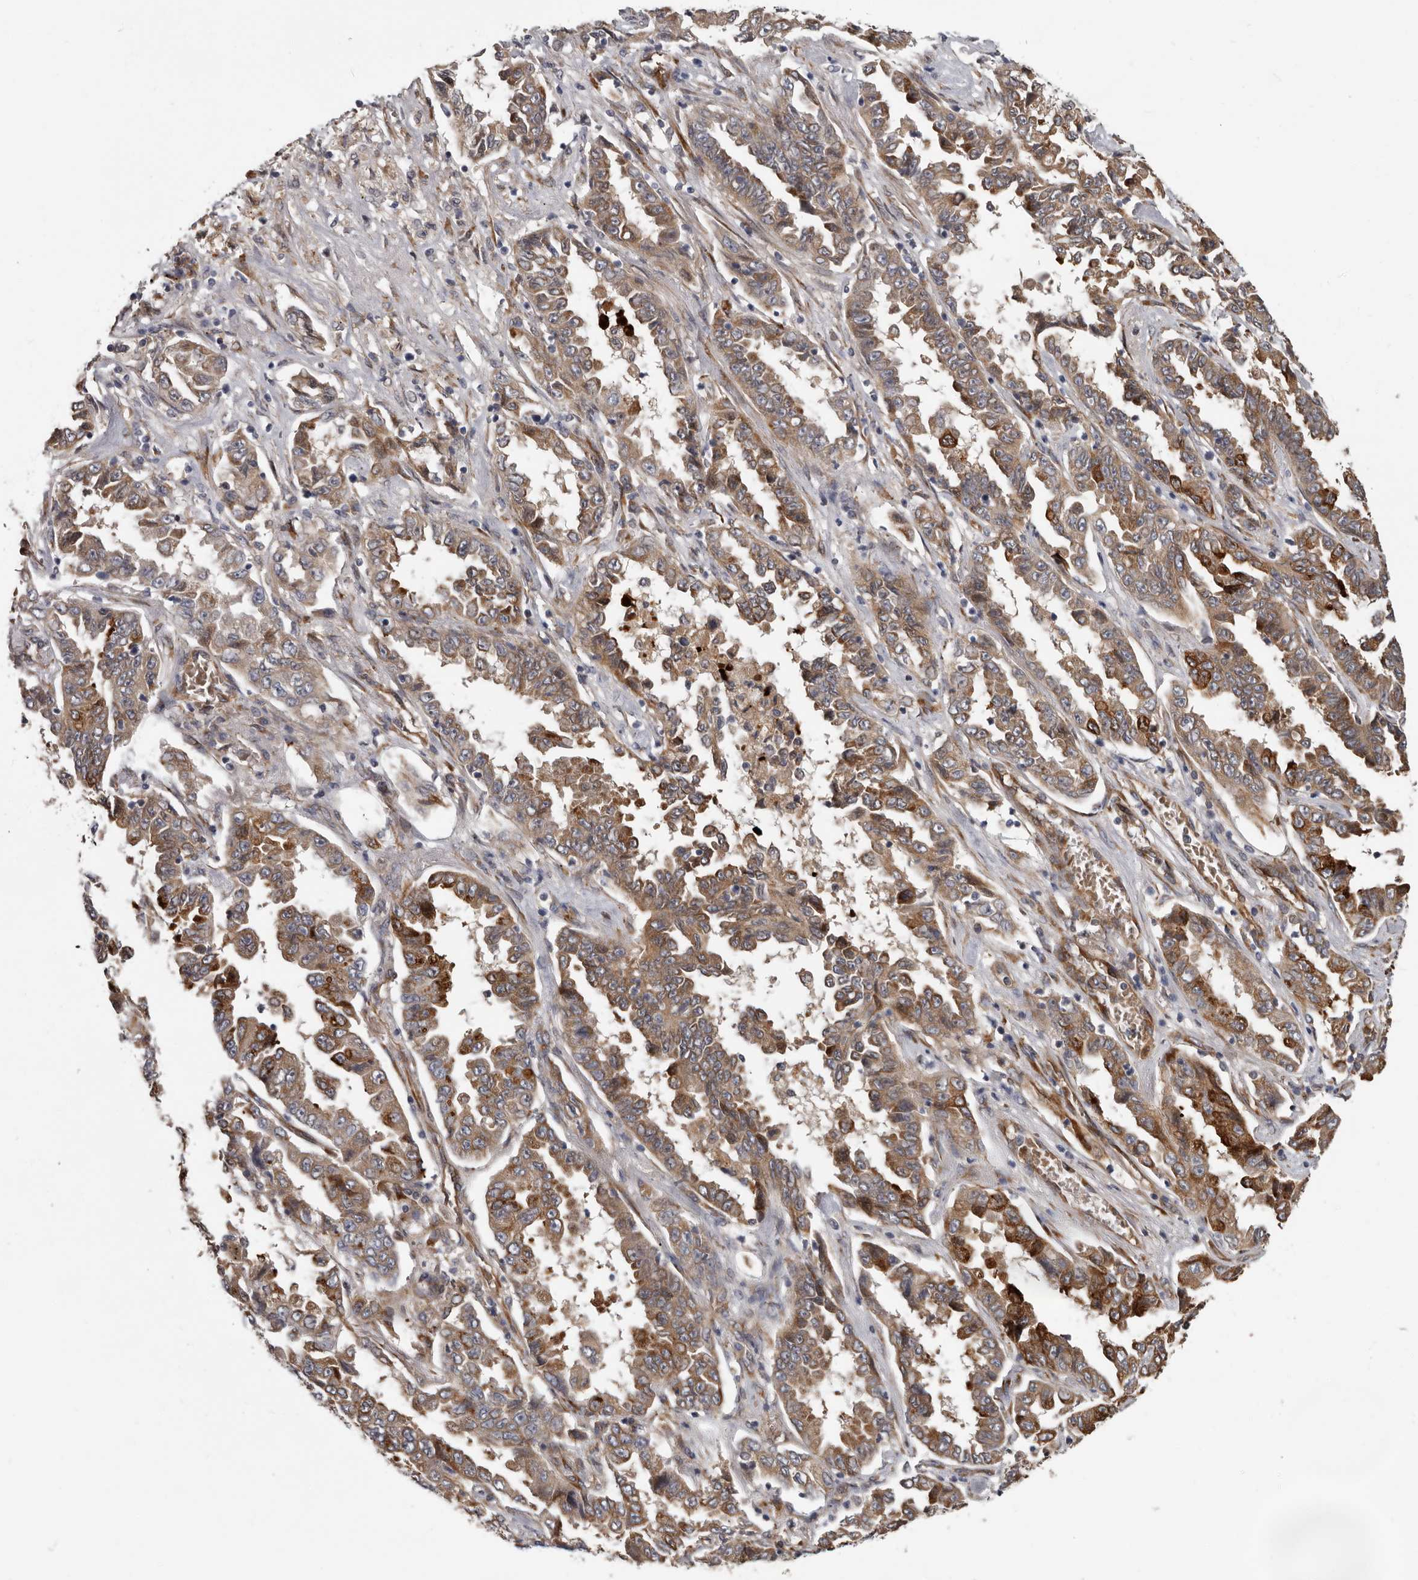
{"staining": {"intensity": "moderate", "quantity": ">75%", "location": "cytoplasmic/membranous"}, "tissue": "lung cancer", "cell_type": "Tumor cells", "image_type": "cancer", "snomed": [{"axis": "morphology", "description": "Adenocarcinoma, NOS"}, {"axis": "topography", "description": "Lung"}], "caption": "Moderate cytoplasmic/membranous positivity for a protein is identified in approximately >75% of tumor cells of lung cancer (adenocarcinoma) using IHC.", "gene": "MTF1", "patient": {"sex": "female", "age": 51}}